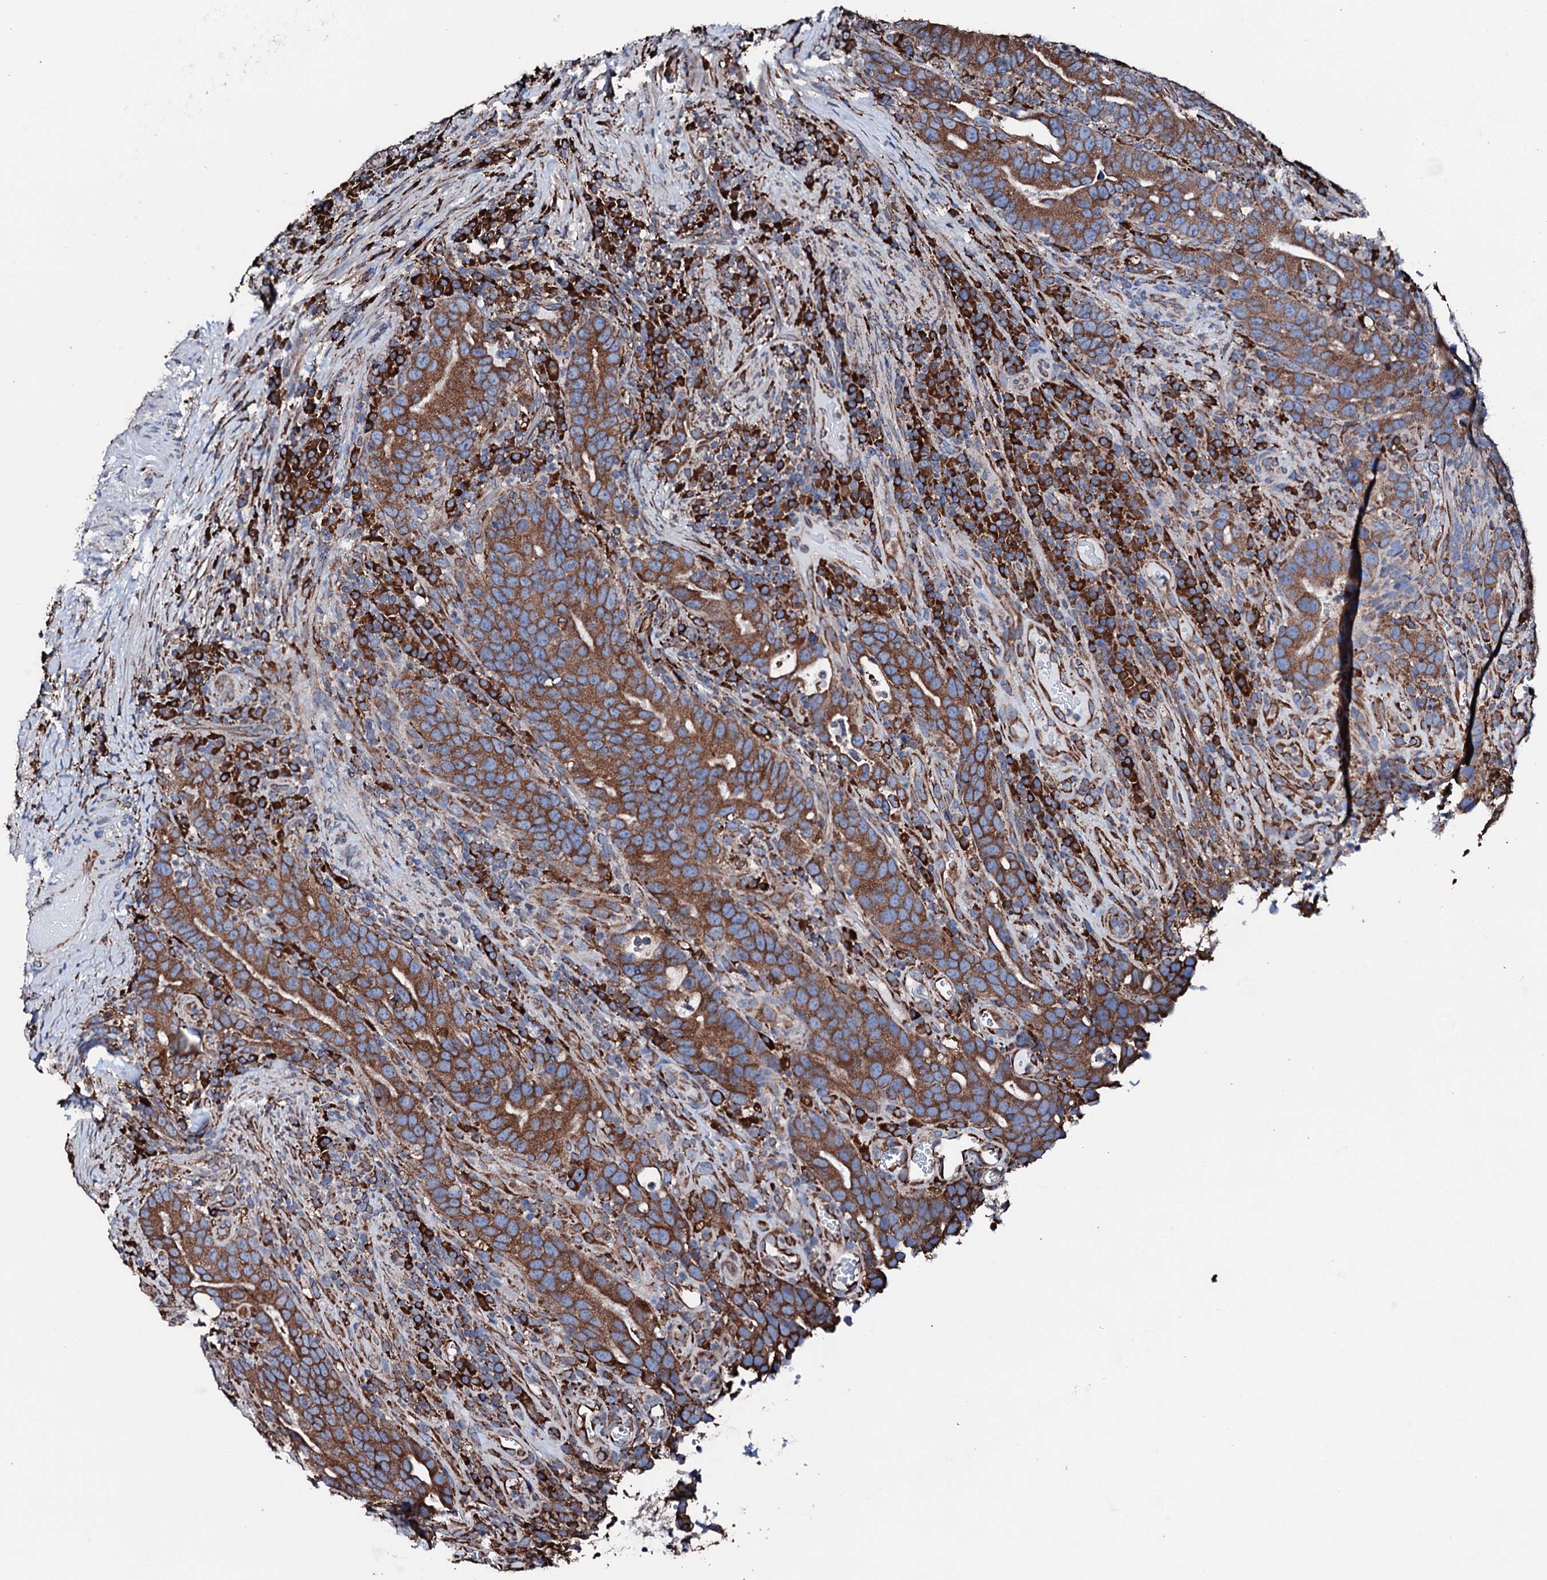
{"staining": {"intensity": "strong", "quantity": ">75%", "location": "cytoplasmic/membranous"}, "tissue": "colorectal cancer", "cell_type": "Tumor cells", "image_type": "cancer", "snomed": [{"axis": "morphology", "description": "Adenocarcinoma, NOS"}, {"axis": "topography", "description": "Colon"}], "caption": "Tumor cells exhibit high levels of strong cytoplasmic/membranous staining in about >75% of cells in human colorectal cancer. The staining is performed using DAB (3,3'-diaminobenzidine) brown chromogen to label protein expression. The nuclei are counter-stained blue using hematoxylin.", "gene": "AMDHD1", "patient": {"sex": "female", "age": 66}}